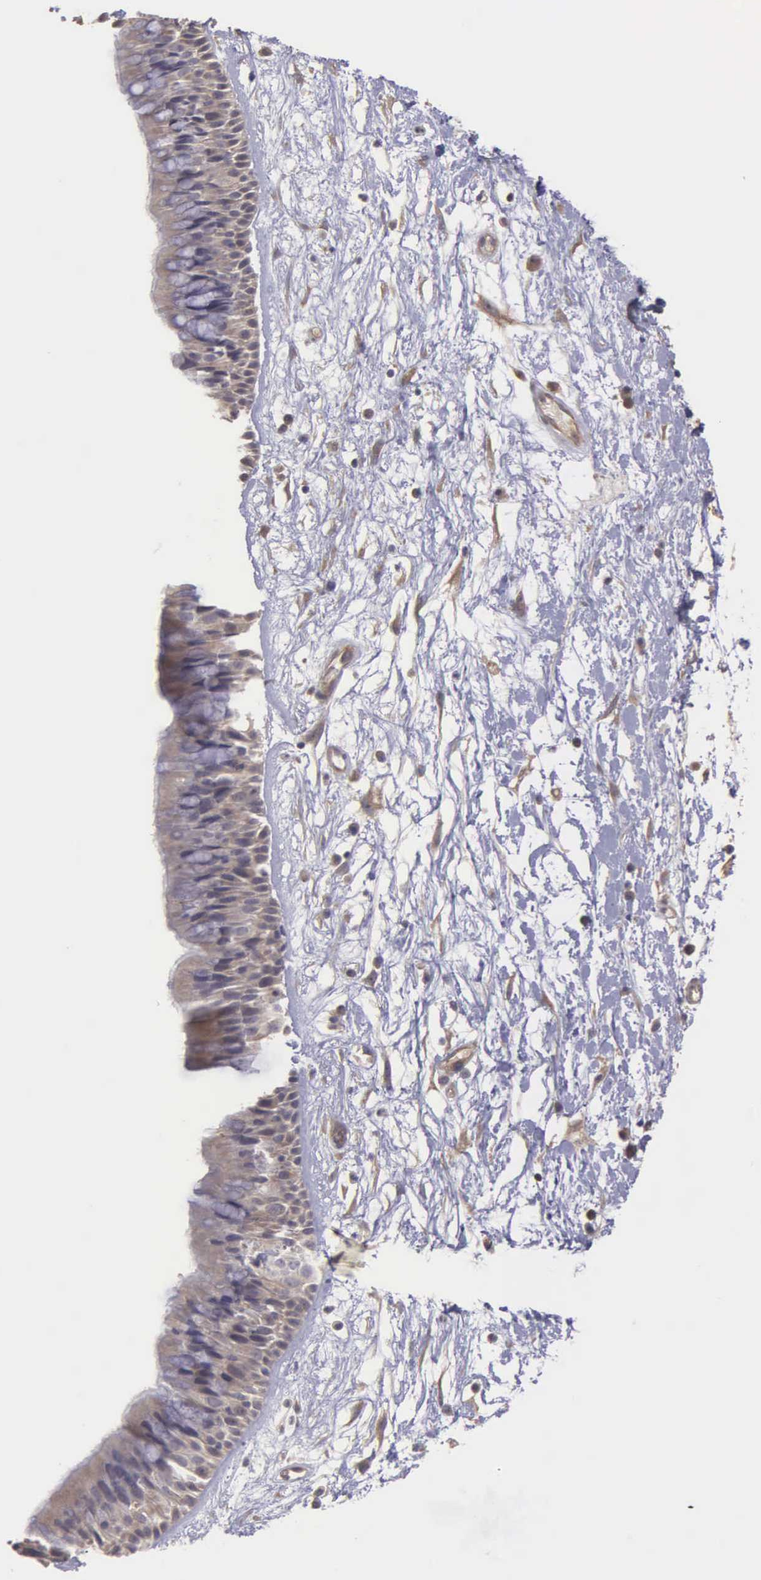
{"staining": {"intensity": "weak", "quantity": ">75%", "location": "cytoplasmic/membranous"}, "tissue": "nasopharynx", "cell_type": "Respiratory epithelial cells", "image_type": "normal", "snomed": [{"axis": "morphology", "description": "Normal tissue, NOS"}, {"axis": "topography", "description": "Nasopharynx"}], "caption": "Brown immunohistochemical staining in benign human nasopharynx displays weak cytoplasmic/membranous positivity in approximately >75% of respiratory epithelial cells. Immunohistochemistry (ihc) stains the protein of interest in brown and the nuclei are stained blue.", "gene": "RTL10", "patient": {"sex": "male", "age": 13}}